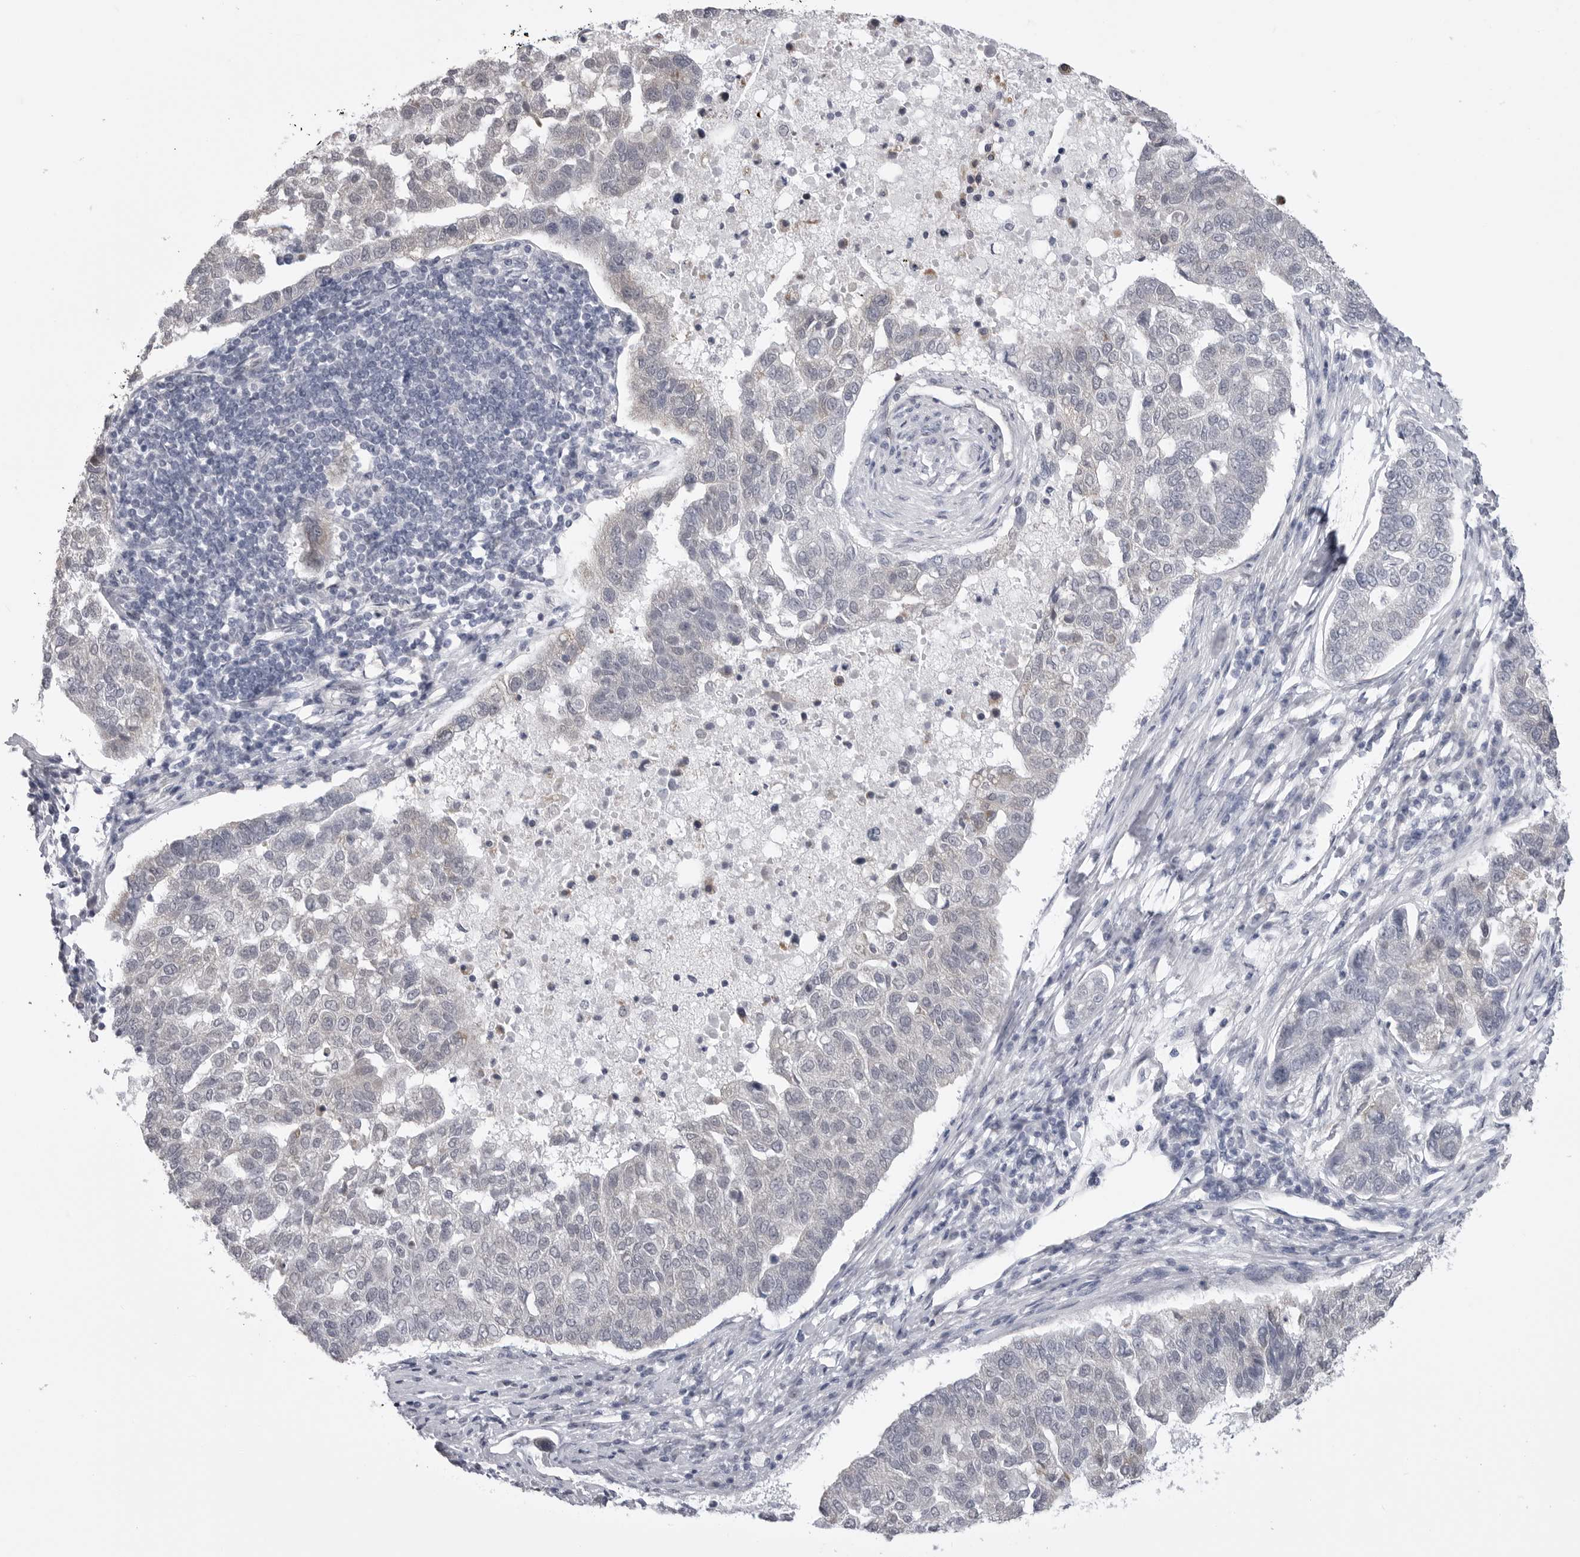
{"staining": {"intensity": "negative", "quantity": "none", "location": "none"}, "tissue": "pancreatic cancer", "cell_type": "Tumor cells", "image_type": "cancer", "snomed": [{"axis": "morphology", "description": "Adenocarcinoma, NOS"}, {"axis": "topography", "description": "Pancreas"}], "caption": "Immunohistochemistry (IHC) of pancreatic cancer displays no expression in tumor cells.", "gene": "FH", "patient": {"sex": "female", "age": 61}}